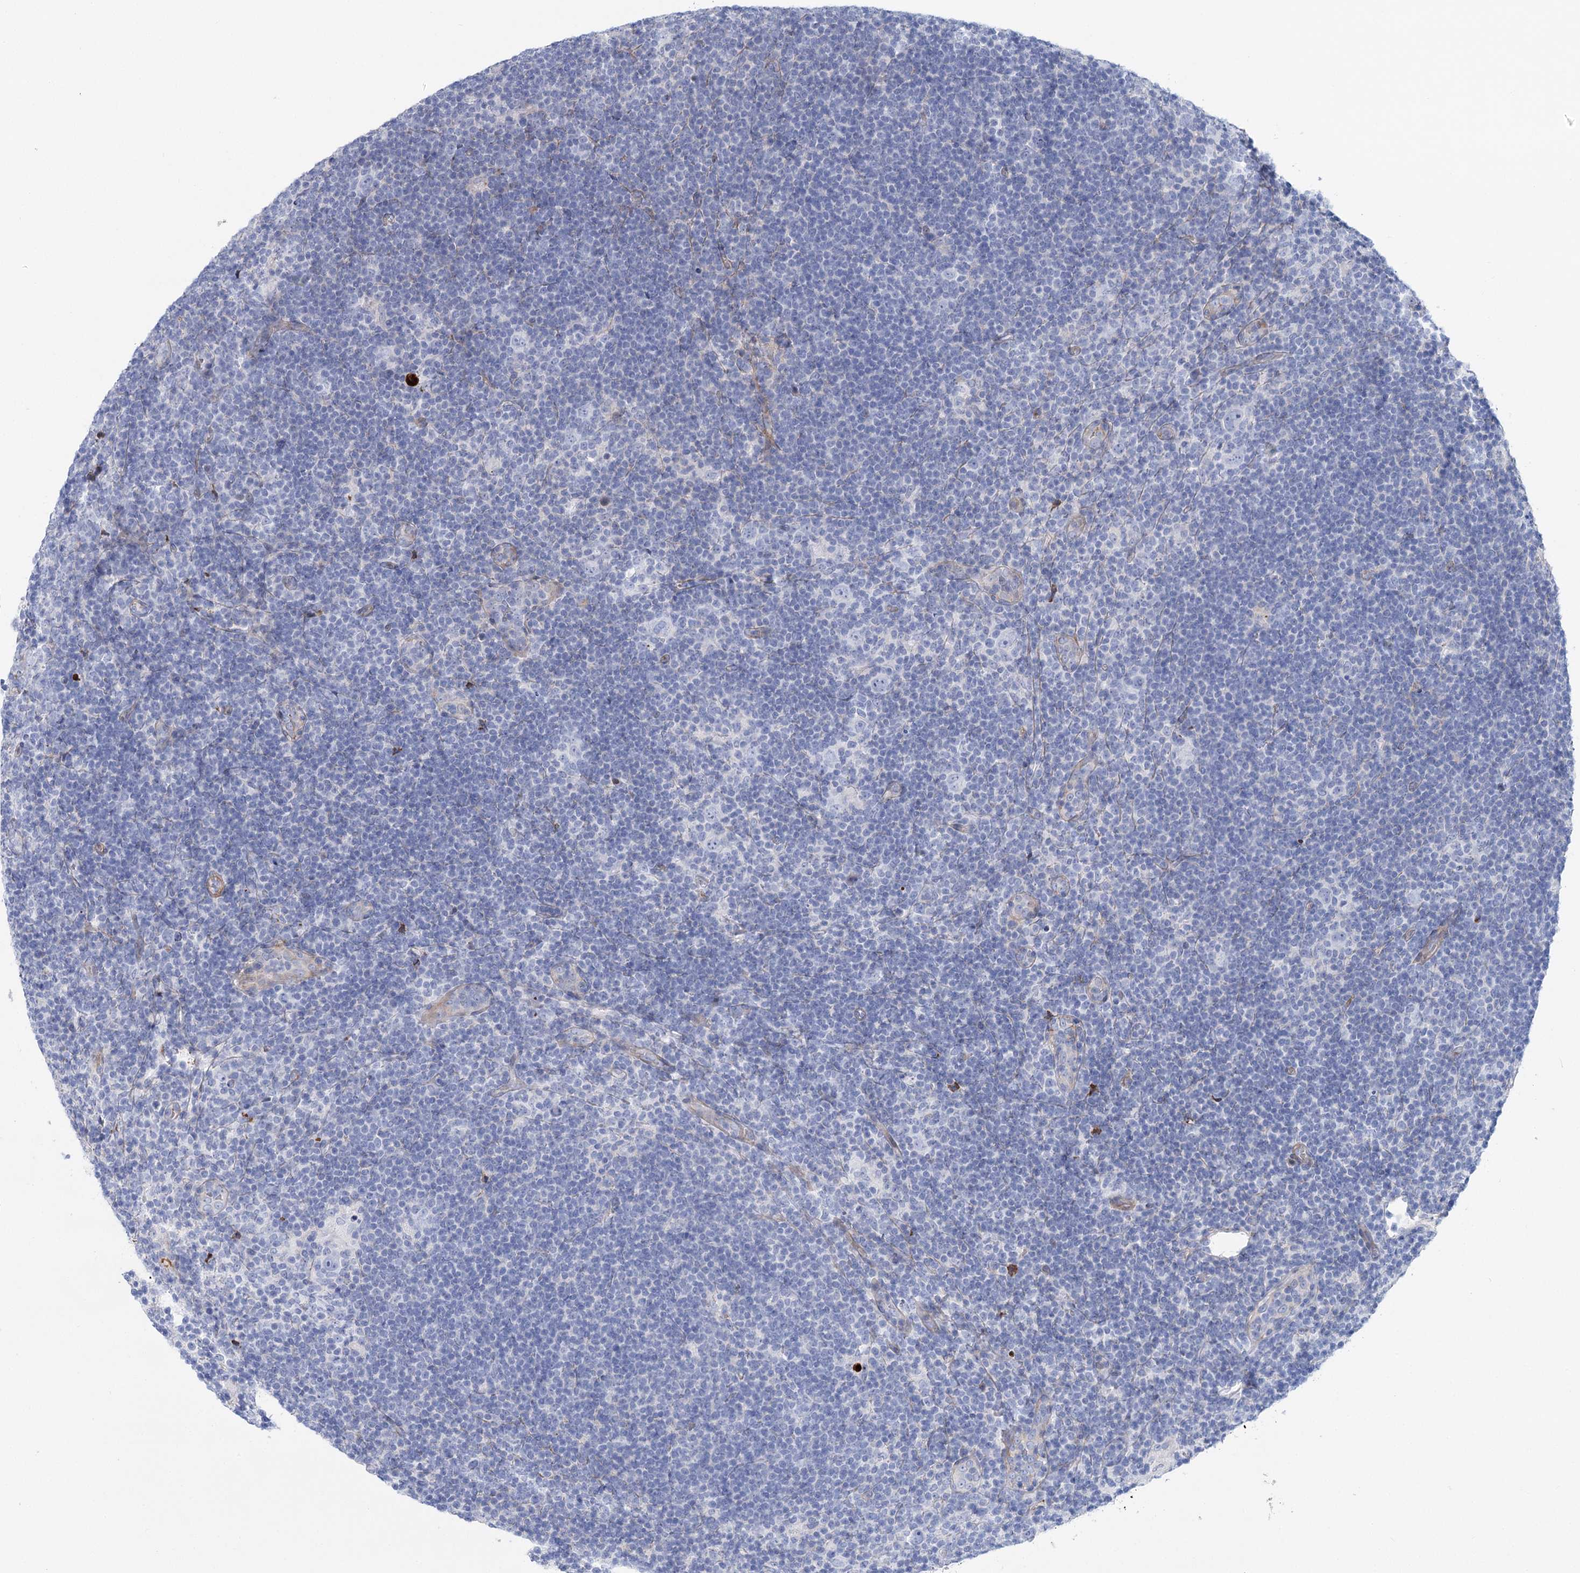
{"staining": {"intensity": "negative", "quantity": "none", "location": "none"}, "tissue": "lymphoma", "cell_type": "Tumor cells", "image_type": "cancer", "snomed": [{"axis": "morphology", "description": "Hodgkin's disease, NOS"}, {"axis": "topography", "description": "Lymph node"}], "caption": "Human lymphoma stained for a protein using immunohistochemistry shows no staining in tumor cells.", "gene": "ANKRD23", "patient": {"sex": "female", "age": 57}}